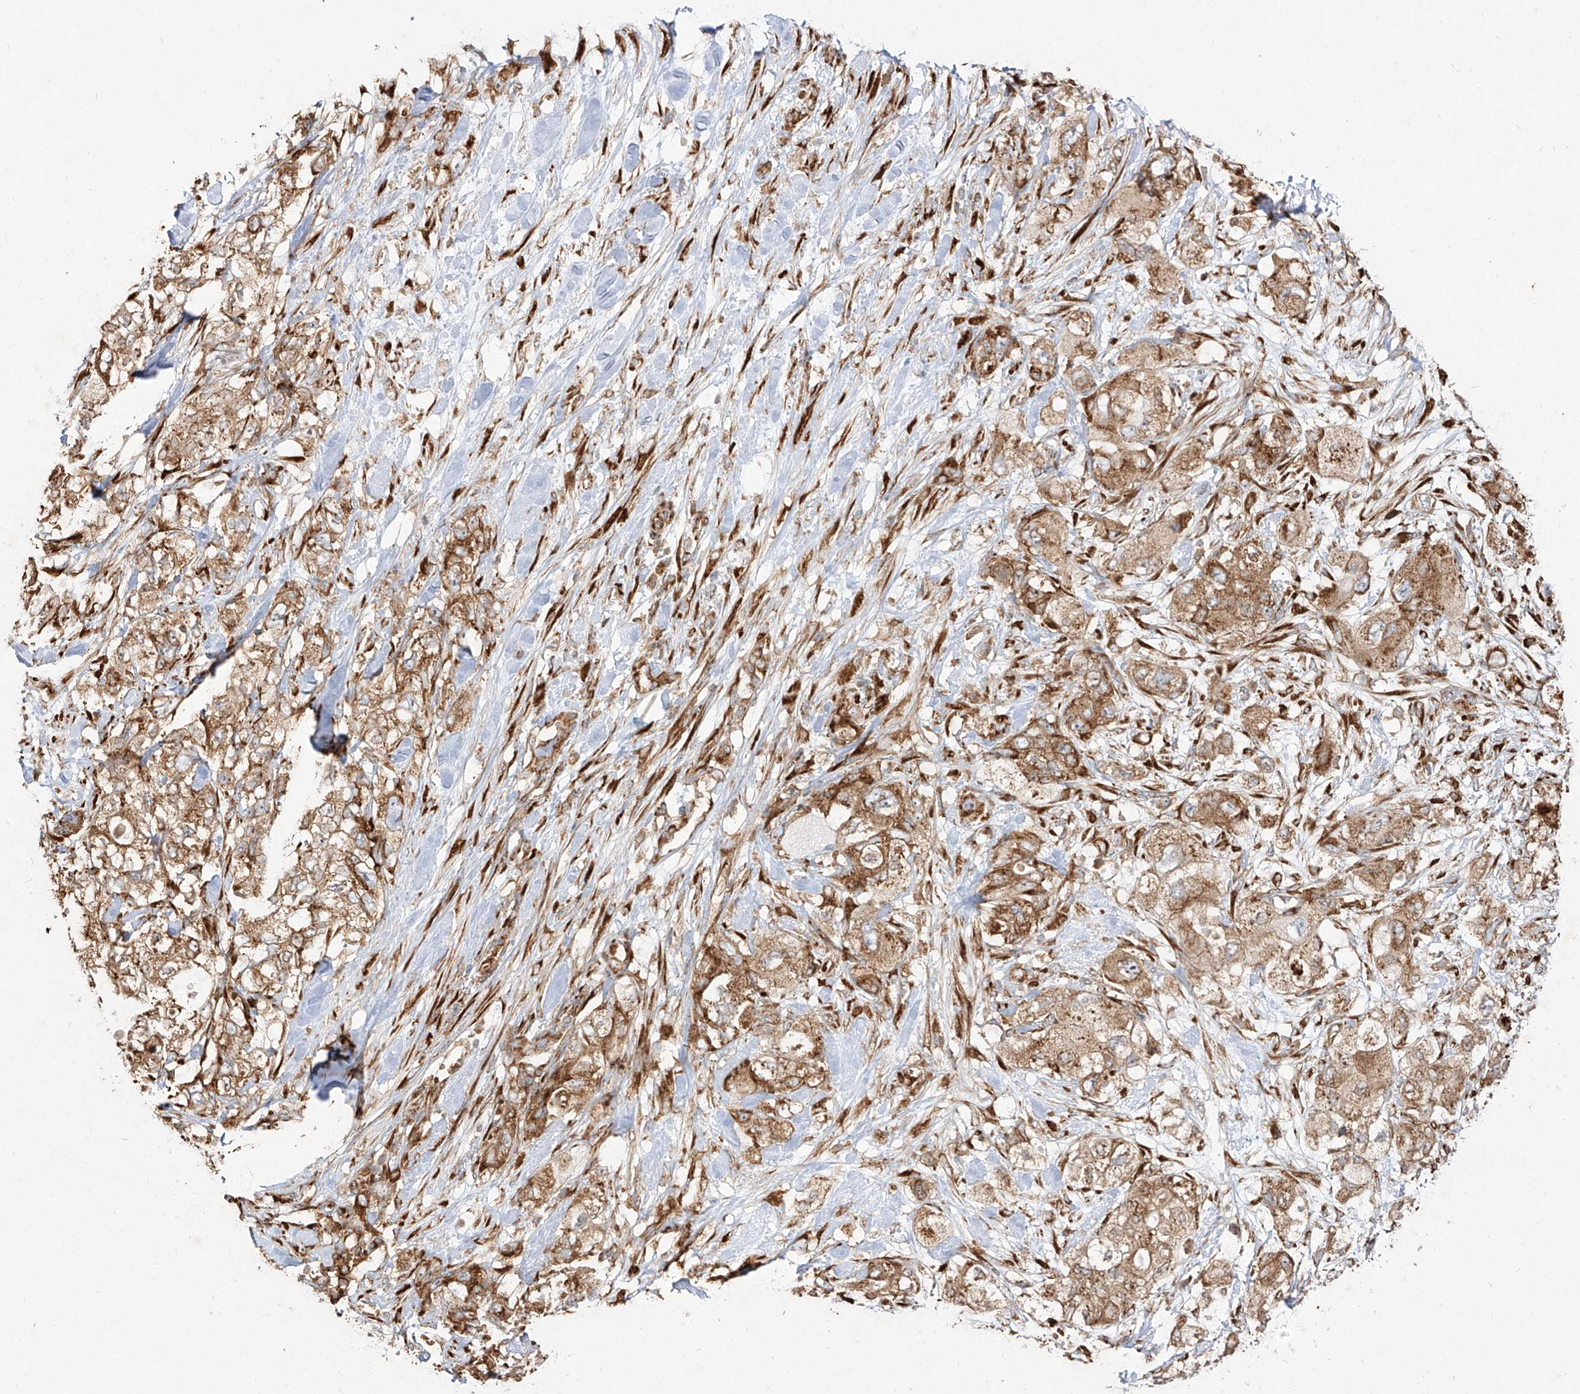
{"staining": {"intensity": "moderate", "quantity": ">75%", "location": "cytoplasmic/membranous"}, "tissue": "pancreatic cancer", "cell_type": "Tumor cells", "image_type": "cancer", "snomed": [{"axis": "morphology", "description": "Adenocarcinoma, NOS"}, {"axis": "topography", "description": "Pancreas"}], "caption": "Protein expression analysis of pancreatic cancer (adenocarcinoma) reveals moderate cytoplasmic/membranous expression in approximately >75% of tumor cells. (Brightfield microscopy of DAB IHC at high magnification).", "gene": "RPS25", "patient": {"sex": "female", "age": 73}}